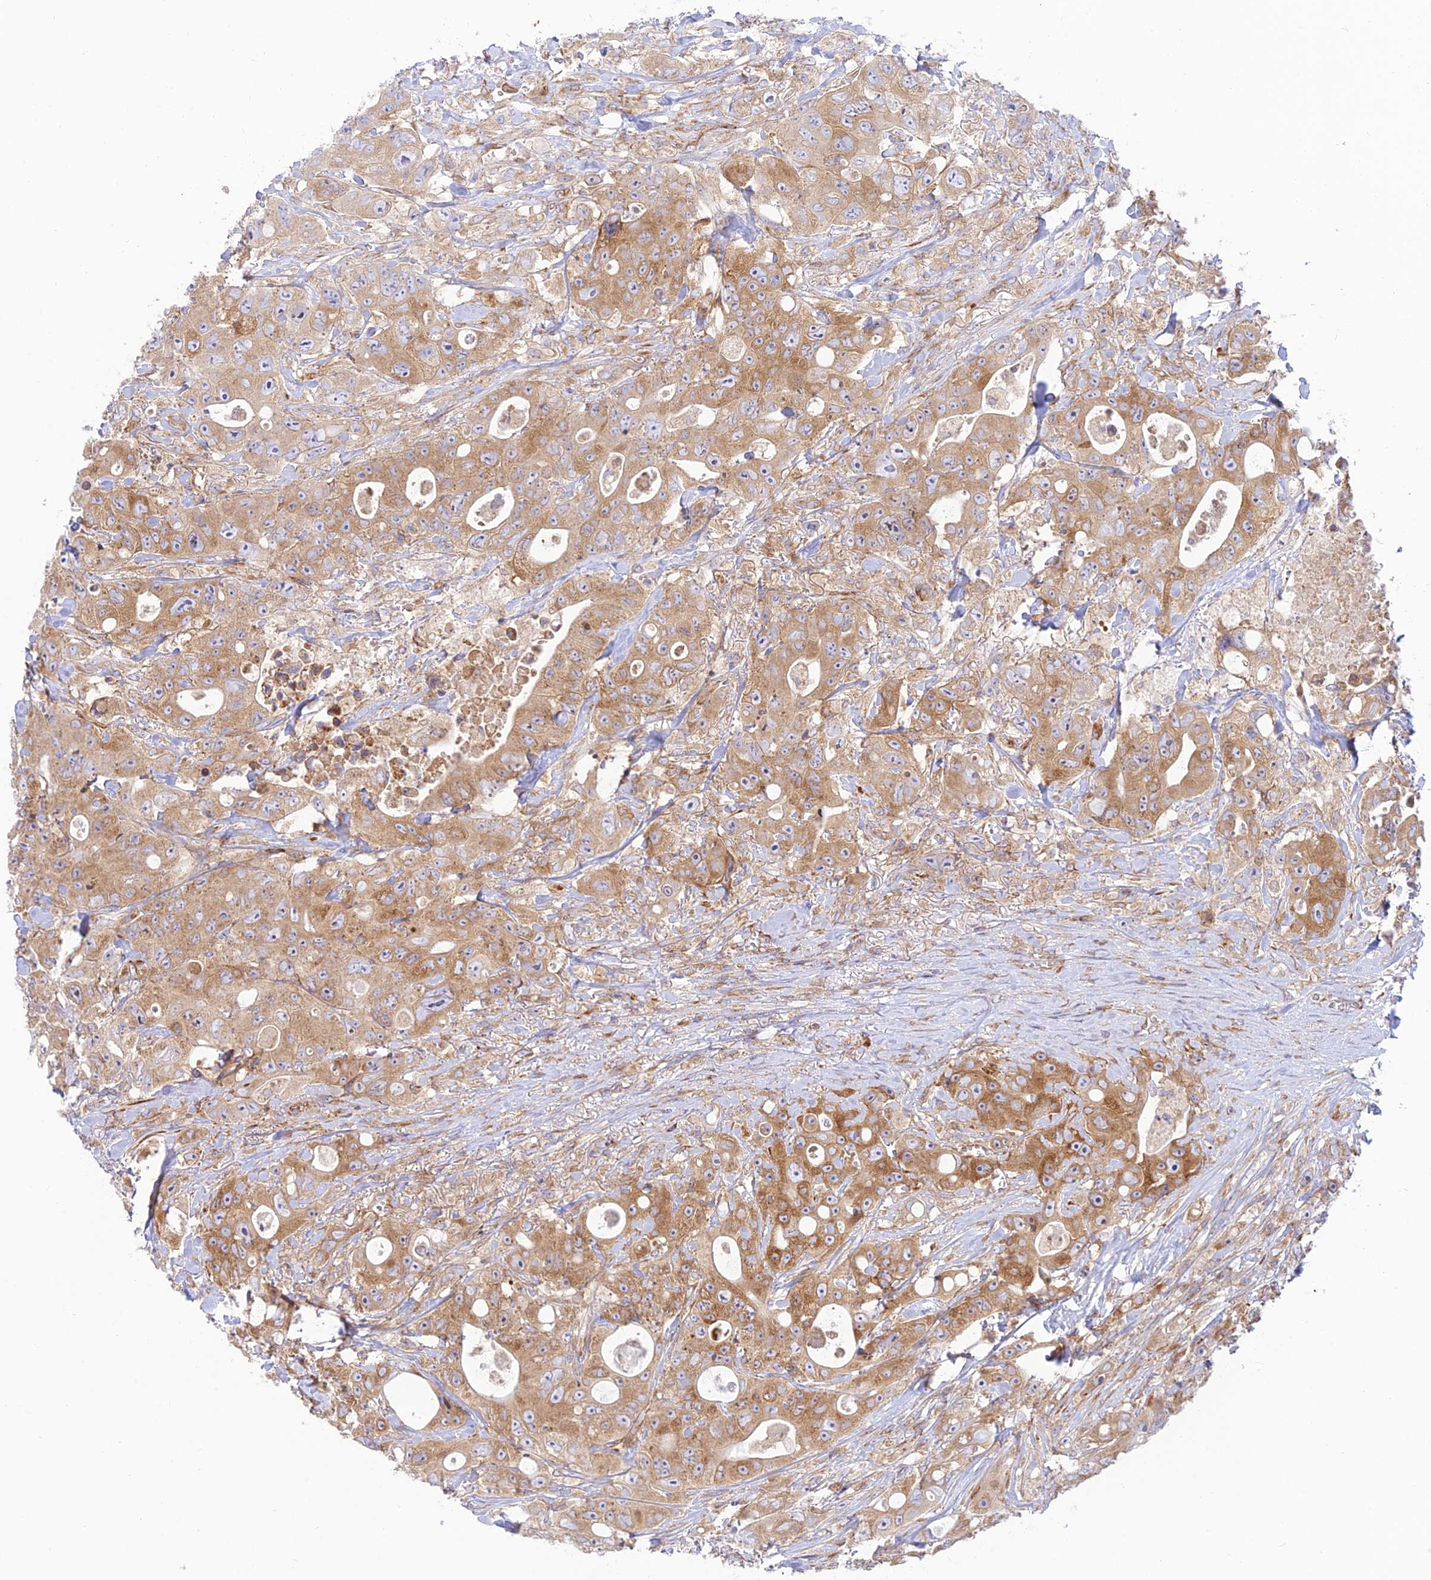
{"staining": {"intensity": "moderate", "quantity": ">75%", "location": "cytoplasmic/membranous"}, "tissue": "colorectal cancer", "cell_type": "Tumor cells", "image_type": "cancer", "snomed": [{"axis": "morphology", "description": "Adenocarcinoma, NOS"}, {"axis": "topography", "description": "Colon"}], "caption": "IHC of colorectal adenocarcinoma displays medium levels of moderate cytoplasmic/membranous positivity in about >75% of tumor cells. (DAB (3,3'-diaminobenzidine) = brown stain, brightfield microscopy at high magnification).", "gene": "PIMREG", "patient": {"sex": "female", "age": 46}}